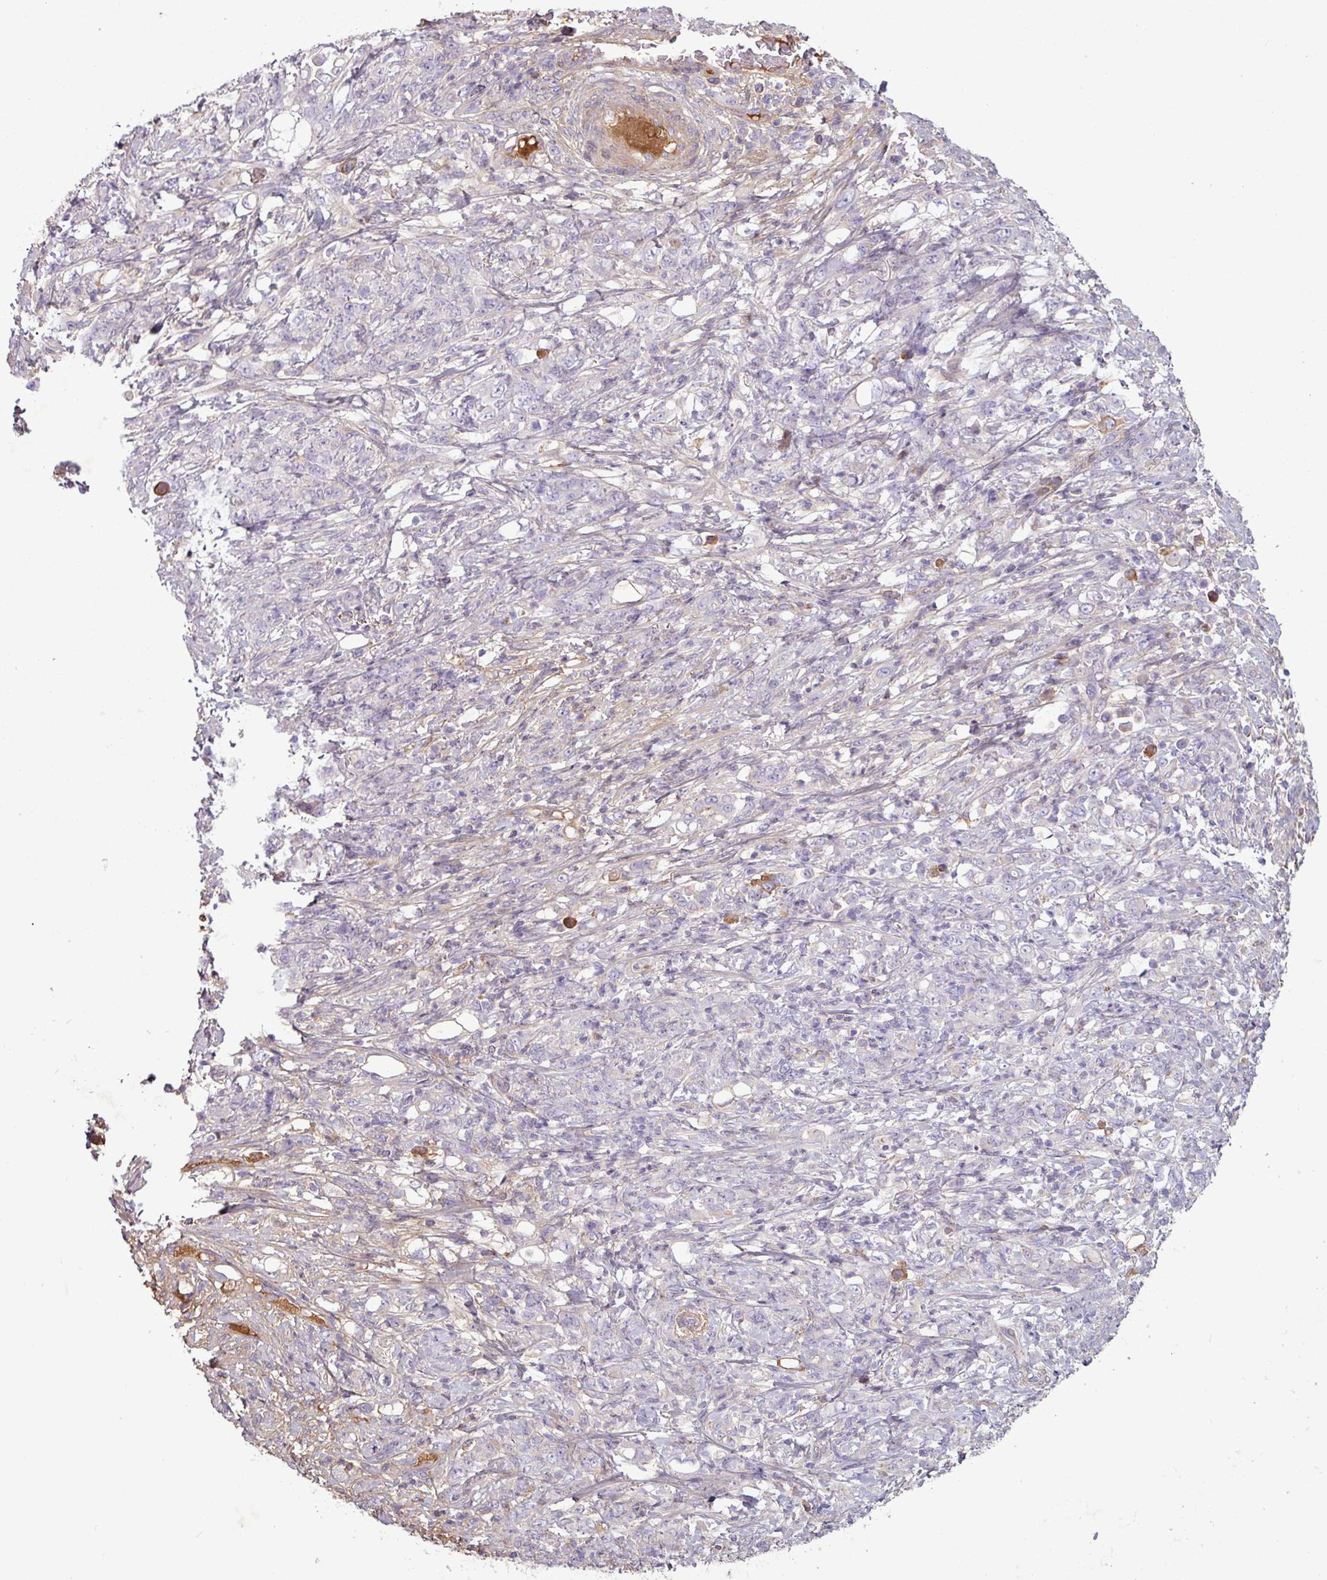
{"staining": {"intensity": "negative", "quantity": "none", "location": "none"}, "tissue": "stomach cancer", "cell_type": "Tumor cells", "image_type": "cancer", "snomed": [{"axis": "morphology", "description": "Adenocarcinoma, NOS"}, {"axis": "topography", "description": "Stomach"}], "caption": "The IHC histopathology image has no significant staining in tumor cells of stomach cancer (adenocarcinoma) tissue. (DAB immunohistochemistry, high magnification).", "gene": "C4B", "patient": {"sex": "female", "age": 79}}